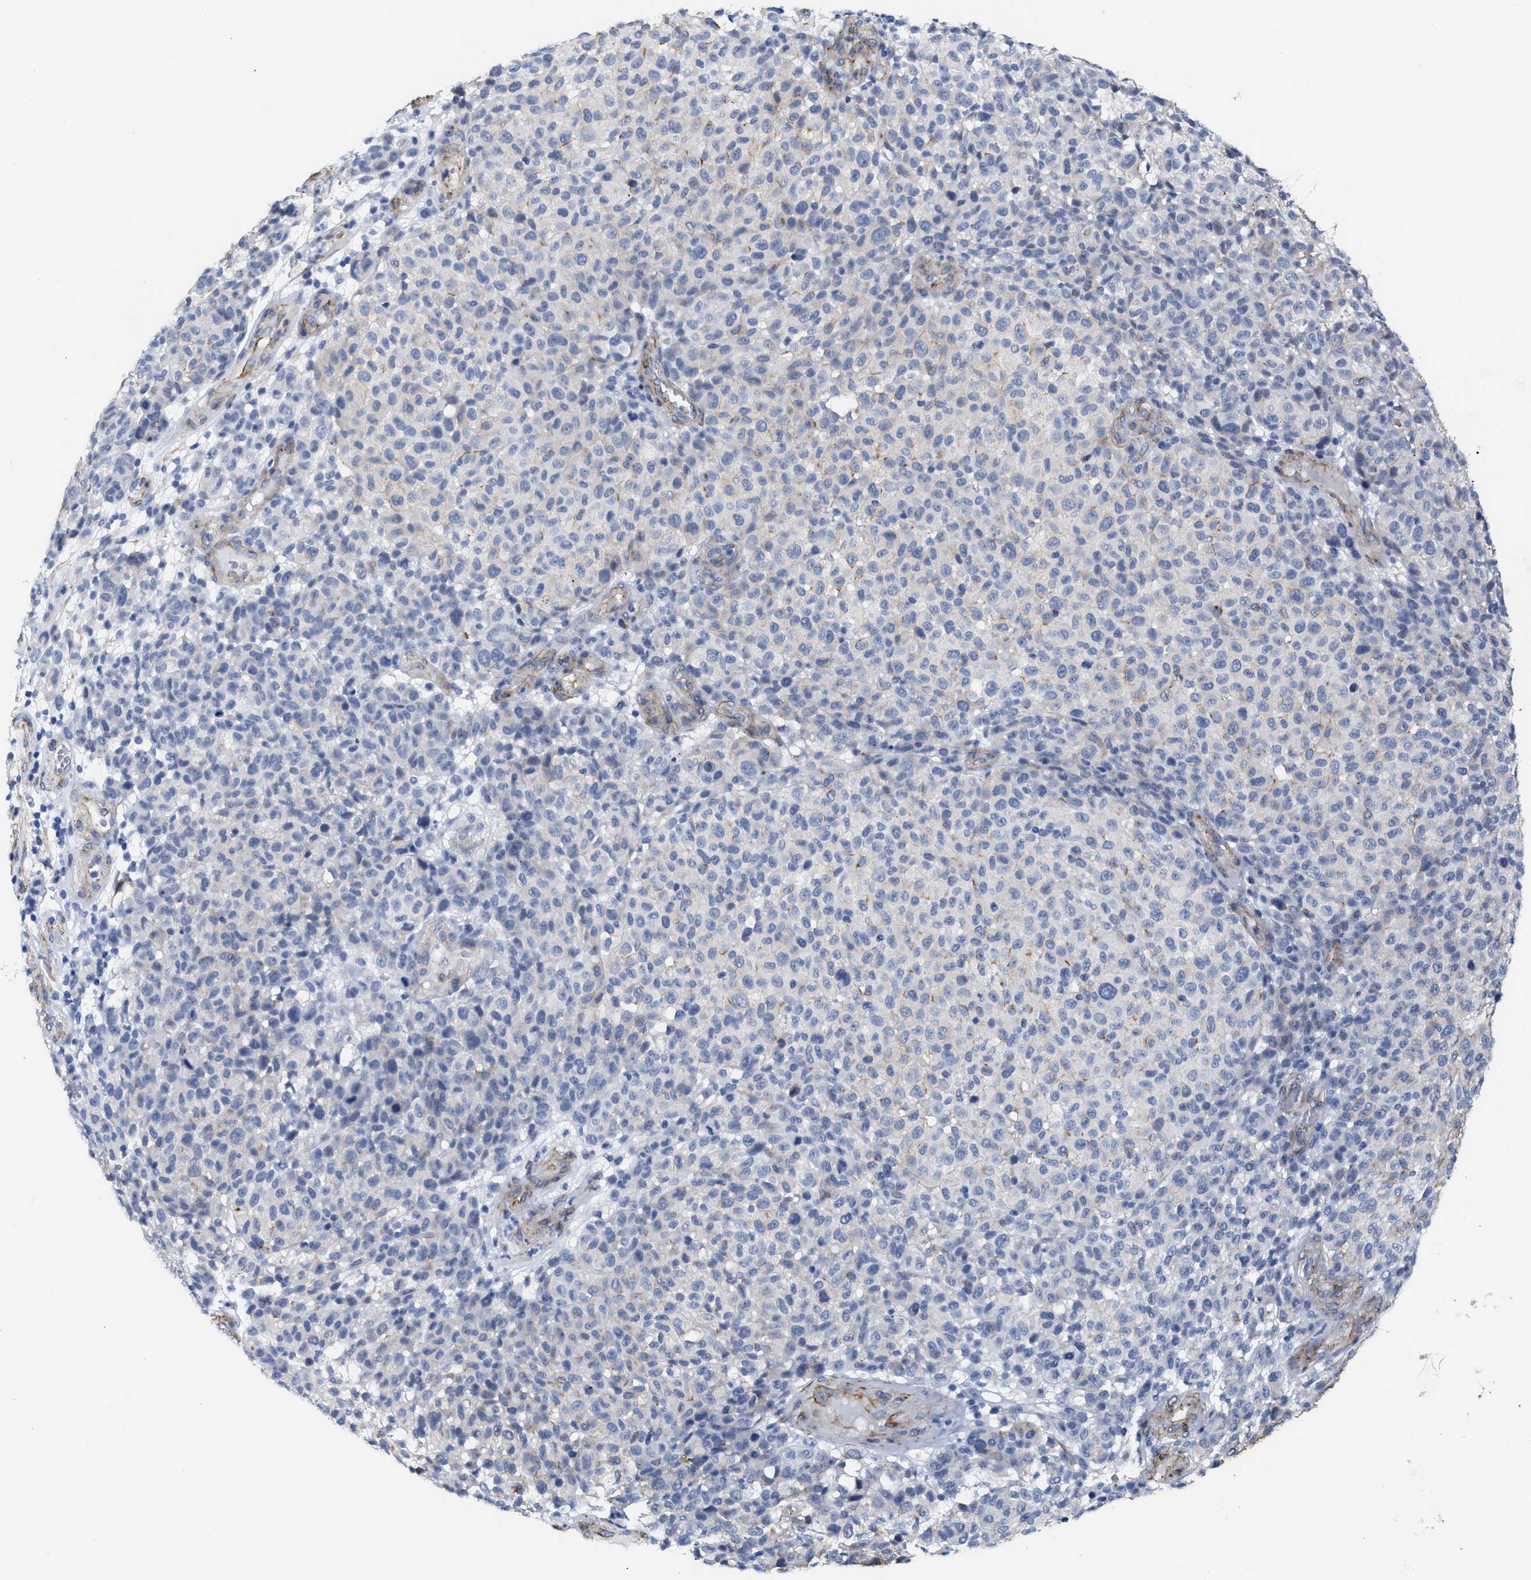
{"staining": {"intensity": "moderate", "quantity": "<25%", "location": "cytoplasmic/membranous"}, "tissue": "melanoma", "cell_type": "Tumor cells", "image_type": "cancer", "snomed": [{"axis": "morphology", "description": "Malignant melanoma, NOS"}, {"axis": "topography", "description": "Skin"}], "caption": "Moderate cytoplasmic/membranous protein positivity is appreciated in approximately <25% of tumor cells in malignant melanoma.", "gene": "TUB", "patient": {"sex": "male", "age": 59}}